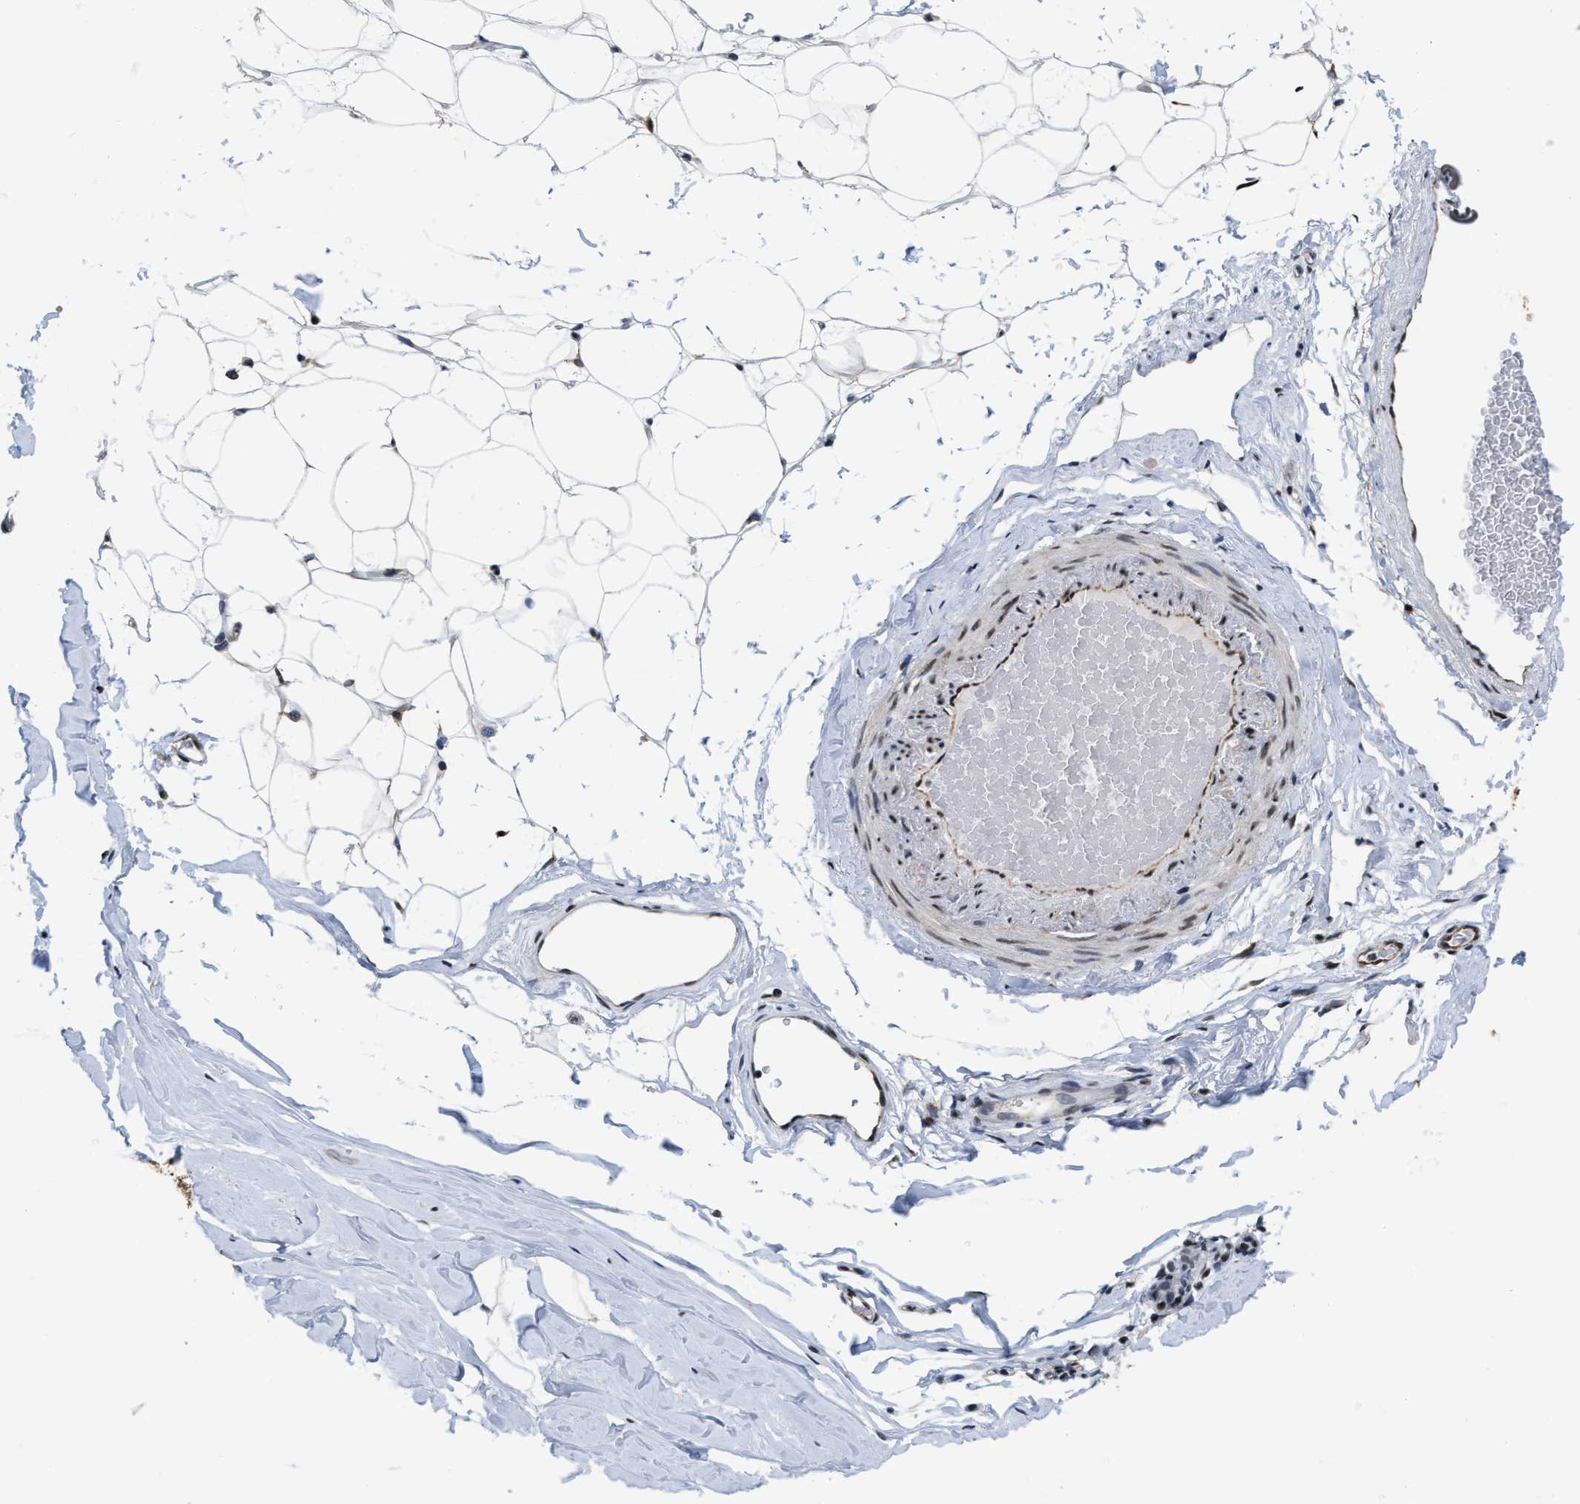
{"staining": {"intensity": "moderate", "quantity": ">75%", "location": "nuclear"}, "tissue": "adipose tissue", "cell_type": "Adipocytes", "image_type": "normal", "snomed": [{"axis": "morphology", "description": "Normal tissue, NOS"}, {"axis": "topography", "description": "Breast"}, {"axis": "topography", "description": "Soft tissue"}], "caption": "This is an image of IHC staining of unremarkable adipose tissue, which shows moderate positivity in the nuclear of adipocytes.", "gene": "MIER1", "patient": {"sex": "female", "age": 75}}